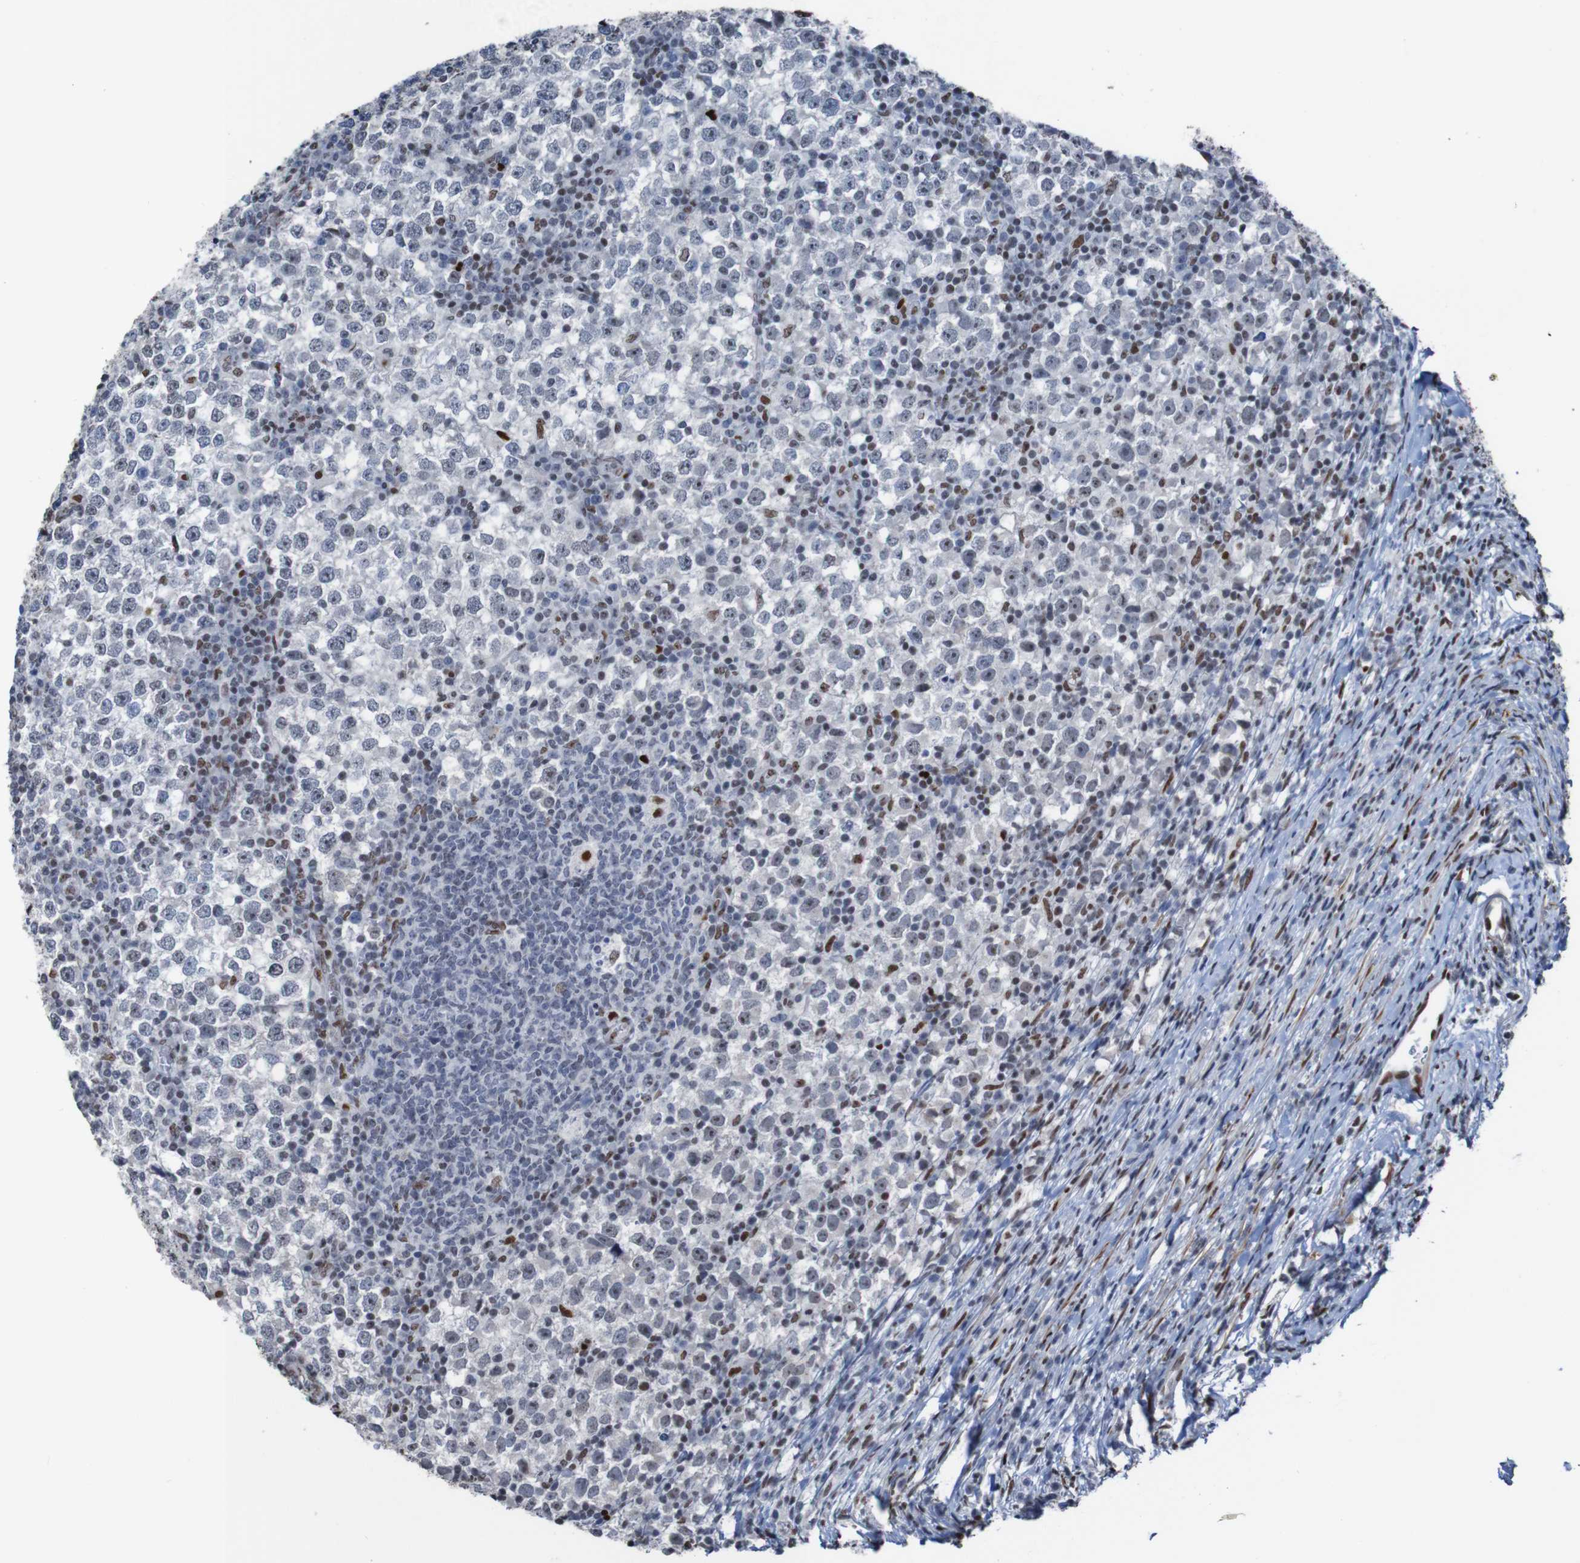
{"staining": {"intensity": "moderate", "quantity": "<25%", "location": "nuclear"}, "tissue": "testis cancer", "cell_type": "Tumor cells", "image_type": "cancer", "snomed": [{"axis": "morphology", "description": "Seminoma, NOS"}, {"axis": "topography", "description": "Testis"}], "caption": "Testis cancer (seminoma) stained with a protein marker displays moderate staining in tumor cells.", "gene": "PHF2", "patient": {"sex": "male", "age": 65}}